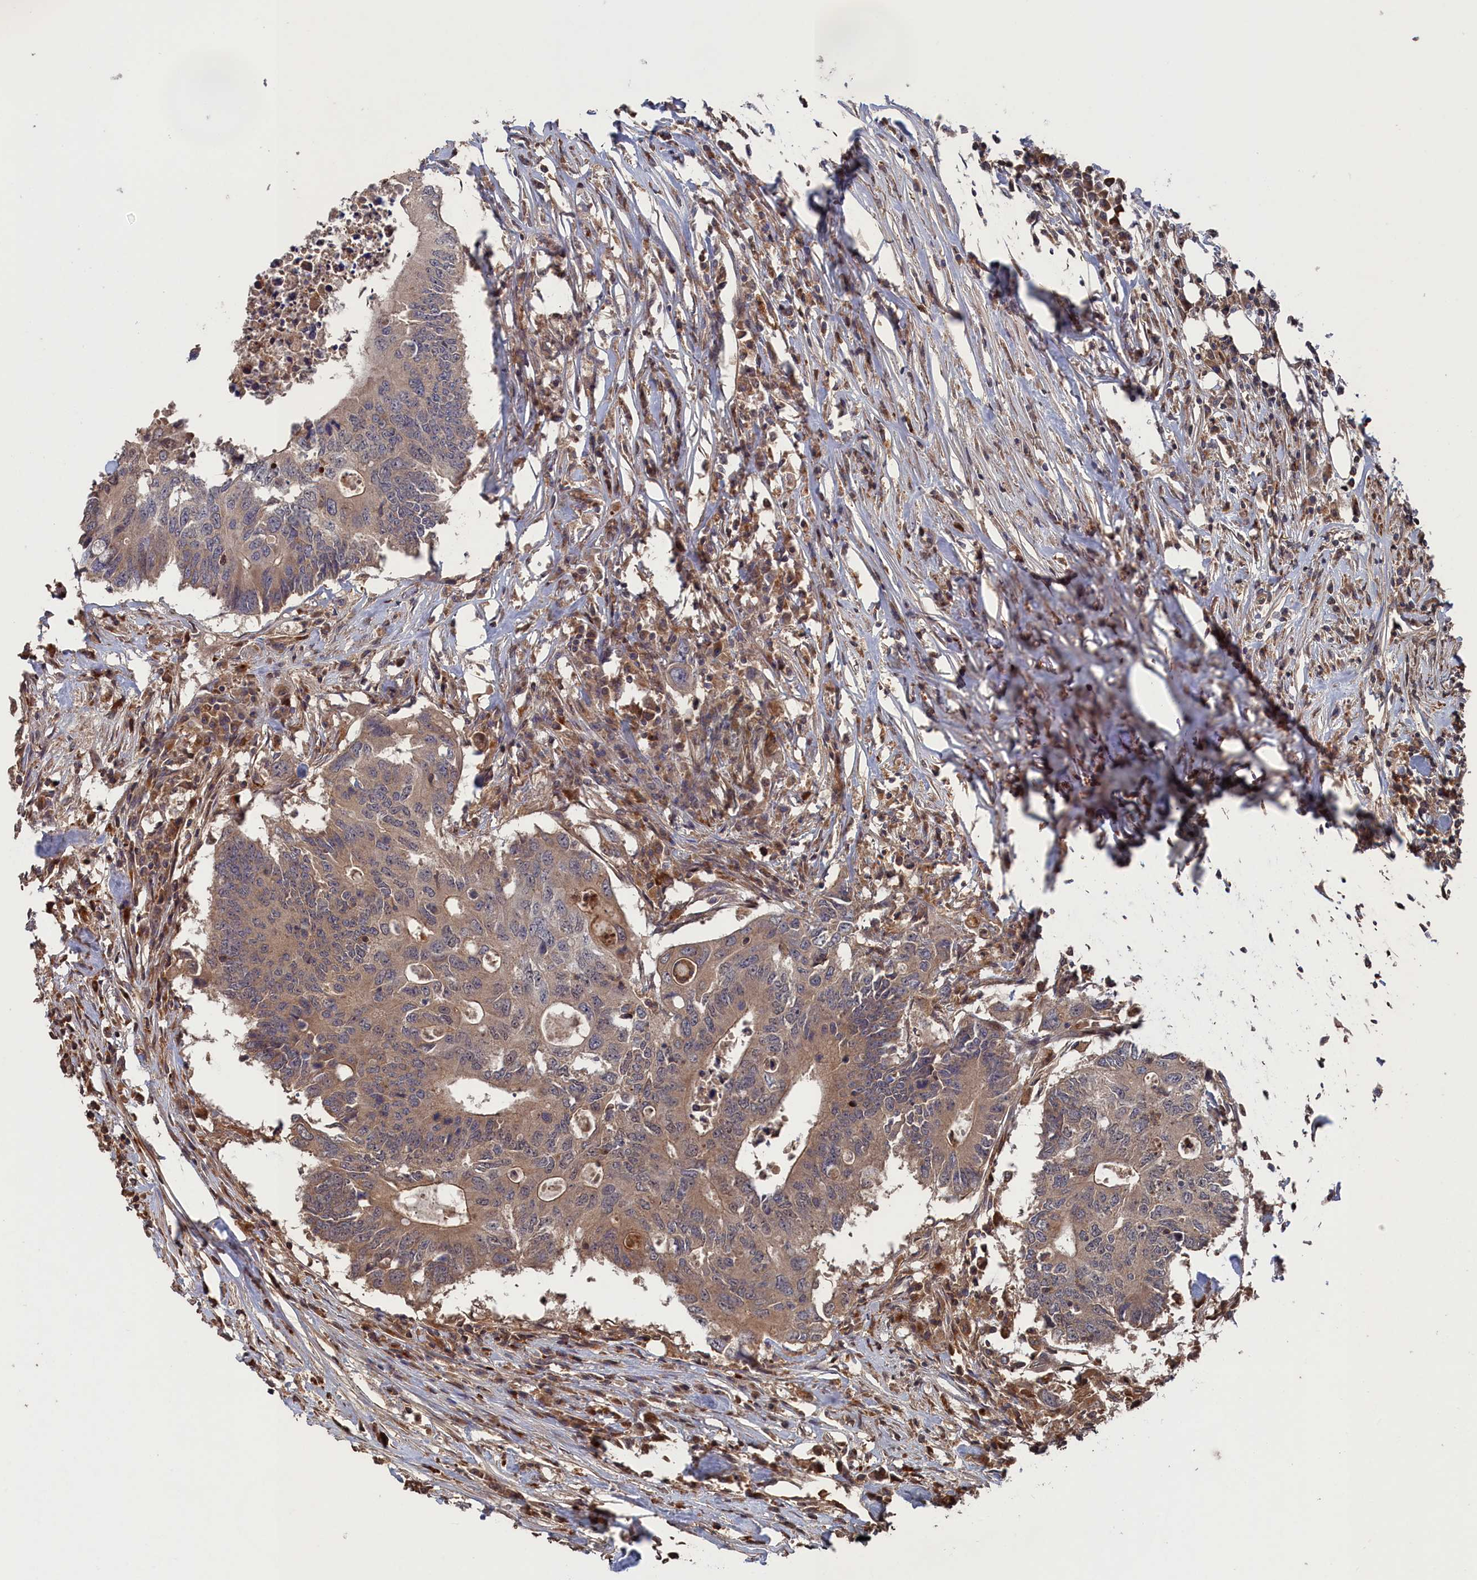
{"staining": {"intensity": "weak", "quantity": ">75%", "location": "cytoplasmic/membranous,nuclear"}, "tissue": "colorectal cancer", "cell_type": "Tumor cells", "image_type": "cancer", "snomed": [{"axis": "morphology", "description": "Adenocarcinoma, NOS"}, {"axis": "topography", "description": "Colon"}], "caption": "Brown immunohistochemical staining in human colorectal adenocarcinoma reveals weak cytoplasmic/membranous and nuclear expression in approximately >75% of tumor cells.", "gene": "PLA2G15", "patient": {"sex": "male", "age": 71}}